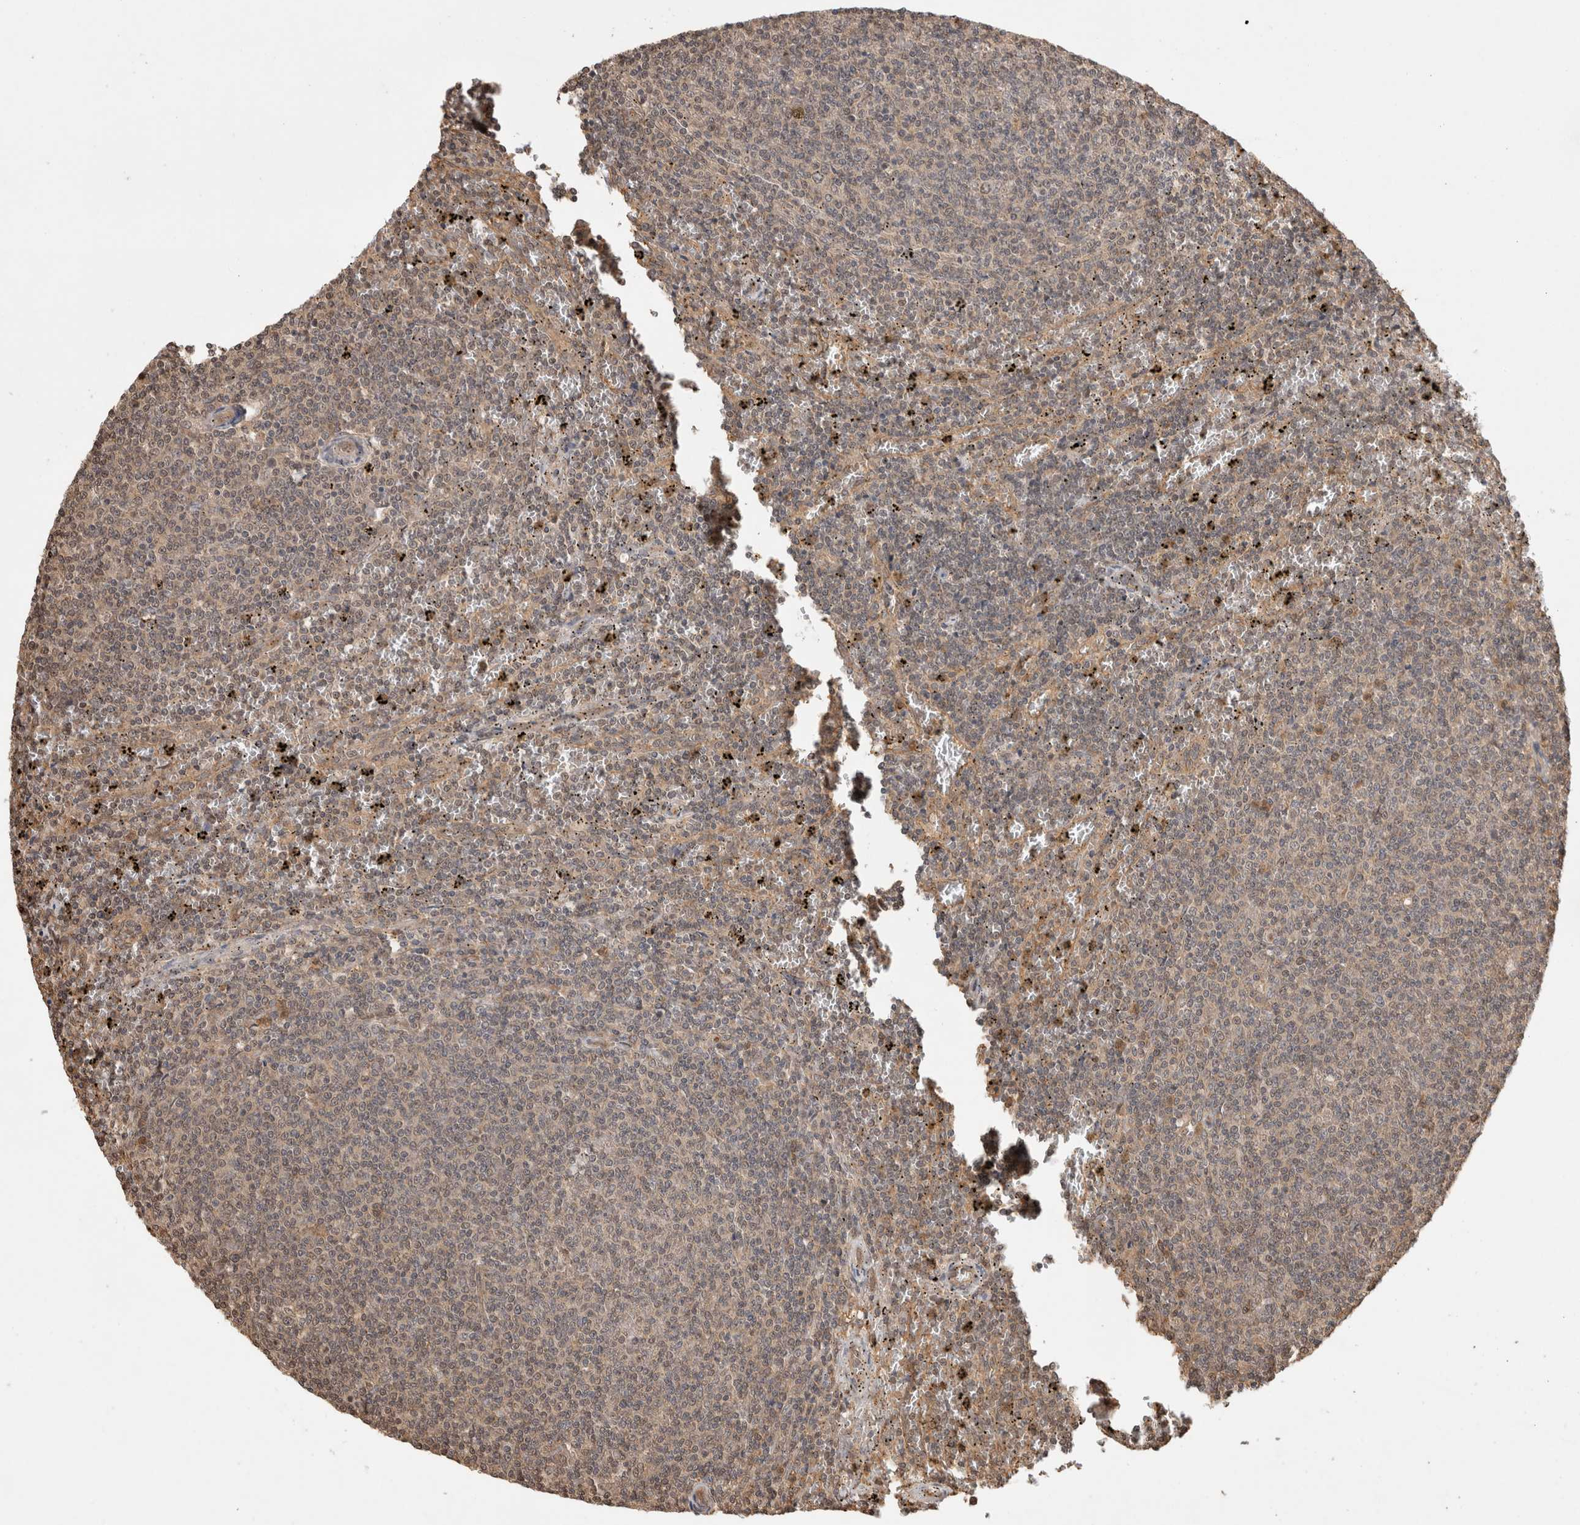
{"staining": {"intensity": "weak", "quantity": "<25%", "location": "cytoplasmic/membranous"}, "tissue": "lymphoma", "cell_type": "Tumor cells", "image_type": "cancer", "snomed": [{"axis": "morphology", "description": "Malignant lymphoma, non-Hodgkin's type, Low grade"}, {"axis": "topography", "description": "Spleen"}], "caption": "Photomicrograph shows no protein positivity in tumor cells of malignant lymphoma, non-Hodgkin's type (low-grade) tissue.", "gene": "PRMT3", "patient": {"sex": "female", "age": 50}}